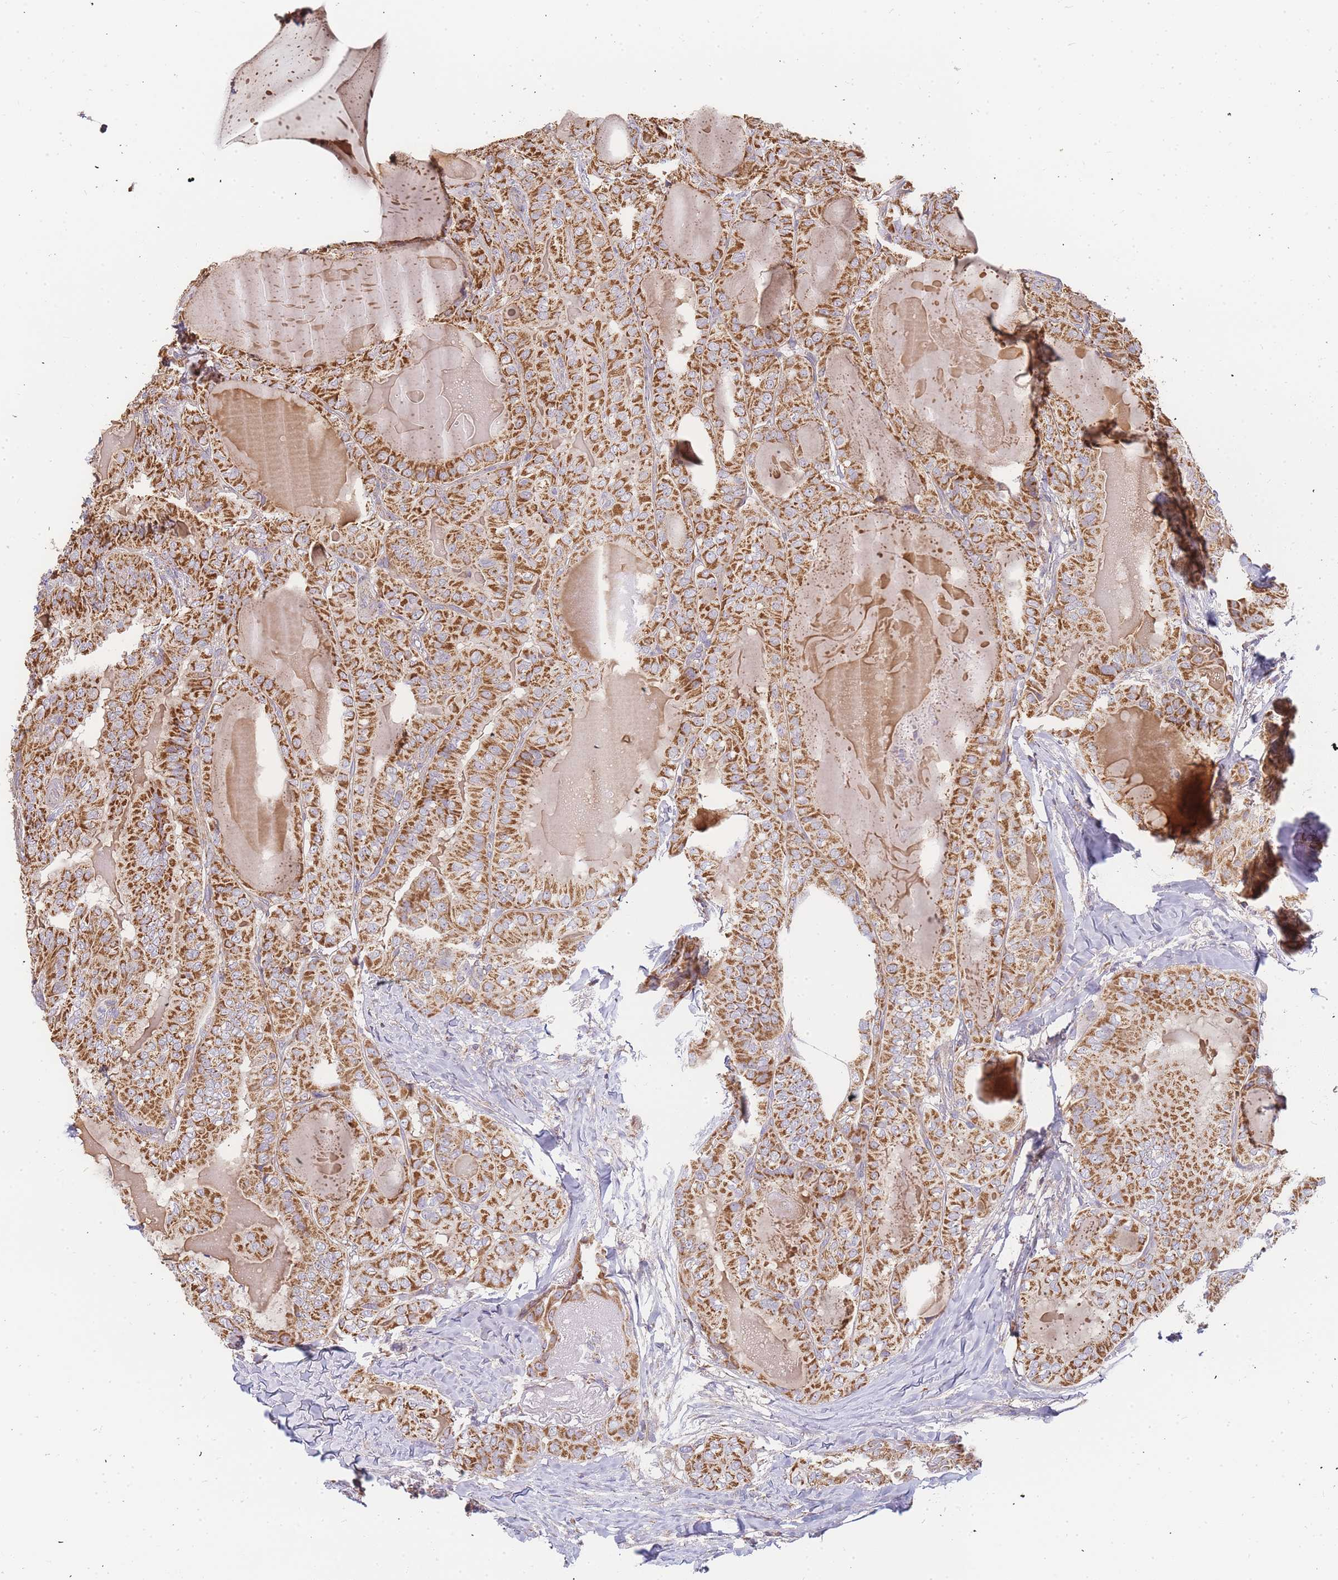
{"staining": {"intensity": "strong", "quantity": ">75%", "location": "cytoplasmic/membranous"}, "tissue": "thyroid cancer", "cell_type": "Tumor cells", "image_type": "cancer", "snomed": [{"axis": "morphology", "description": "Papillary adenocarcinoma, NOS"}, {"axis": "topography", "description": "Thyroid gland"}], "caption": "IHC of human thyroid cancer reveals high levels of strong cytoplasmic/membranous staining in approximately >75% of tumor cells.", "gene": "ADCY9", "patient": {"sex": "female", "age": 68}}